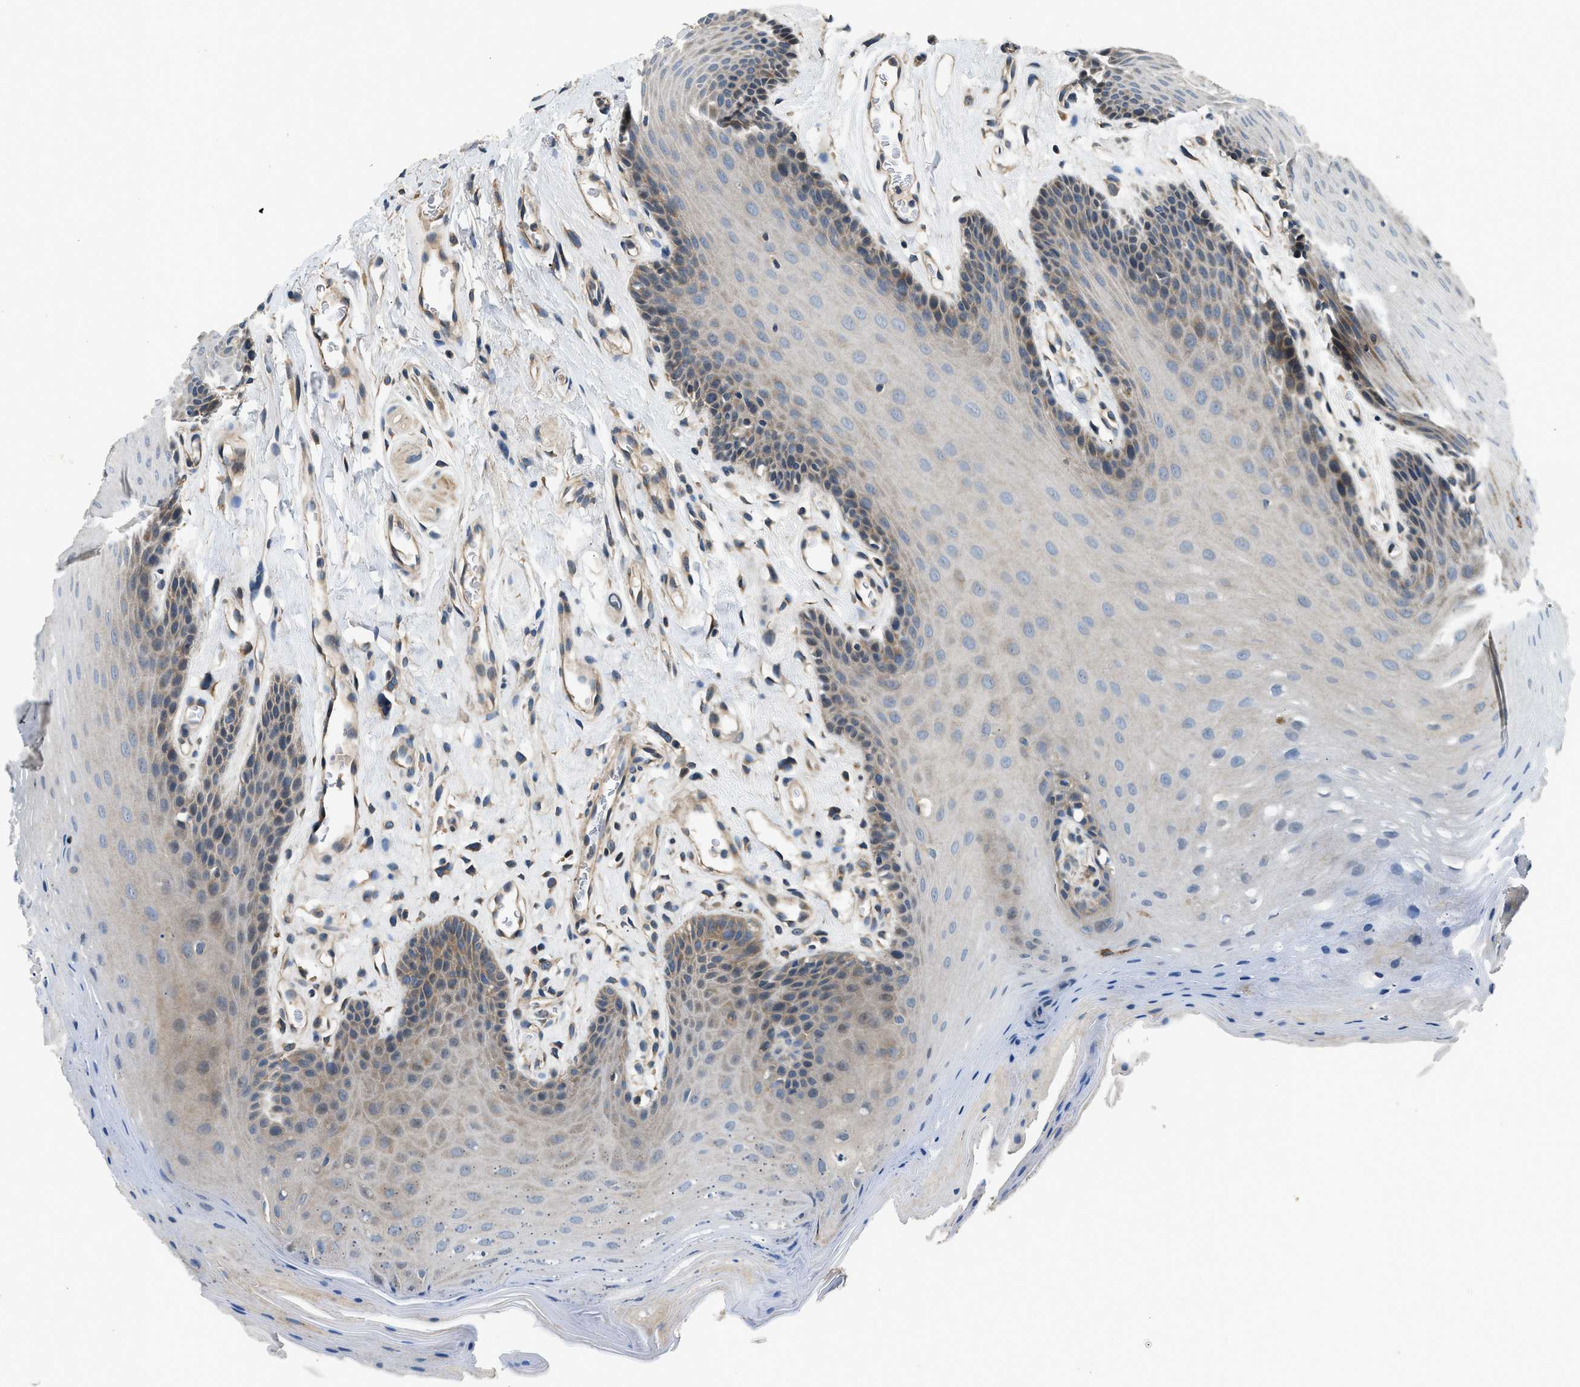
{"staining": {"intensity": "moderate", "quantity": "25%-75%", "location": "cytoplasmic/membranous"}, "tissue": "oral mucosa", "cell_type": "Squamous epithelial cells", "image_type": "normal", "snomed": [{"axis": "morphology", "description": "Normal tissue, NOS"}, {"axis": "morphology", "description": "Squamous cell carcinoma, NOS"}, {"axis": "topography", "description": "Oral tissue"}, {"axis": "topography", "description": "Head-Neck"}], "caption": "Protein staining by IHC displays moderate cytoplasmic/membranous positivity in approximately 25%-75% of squamous epithelial cells in benign oral mucosa. (brown staining indicates protein expression, while blue staining denotes nuclei).", "gene": "IL3RA", "patient": {"sex": "male", "age": 71}}